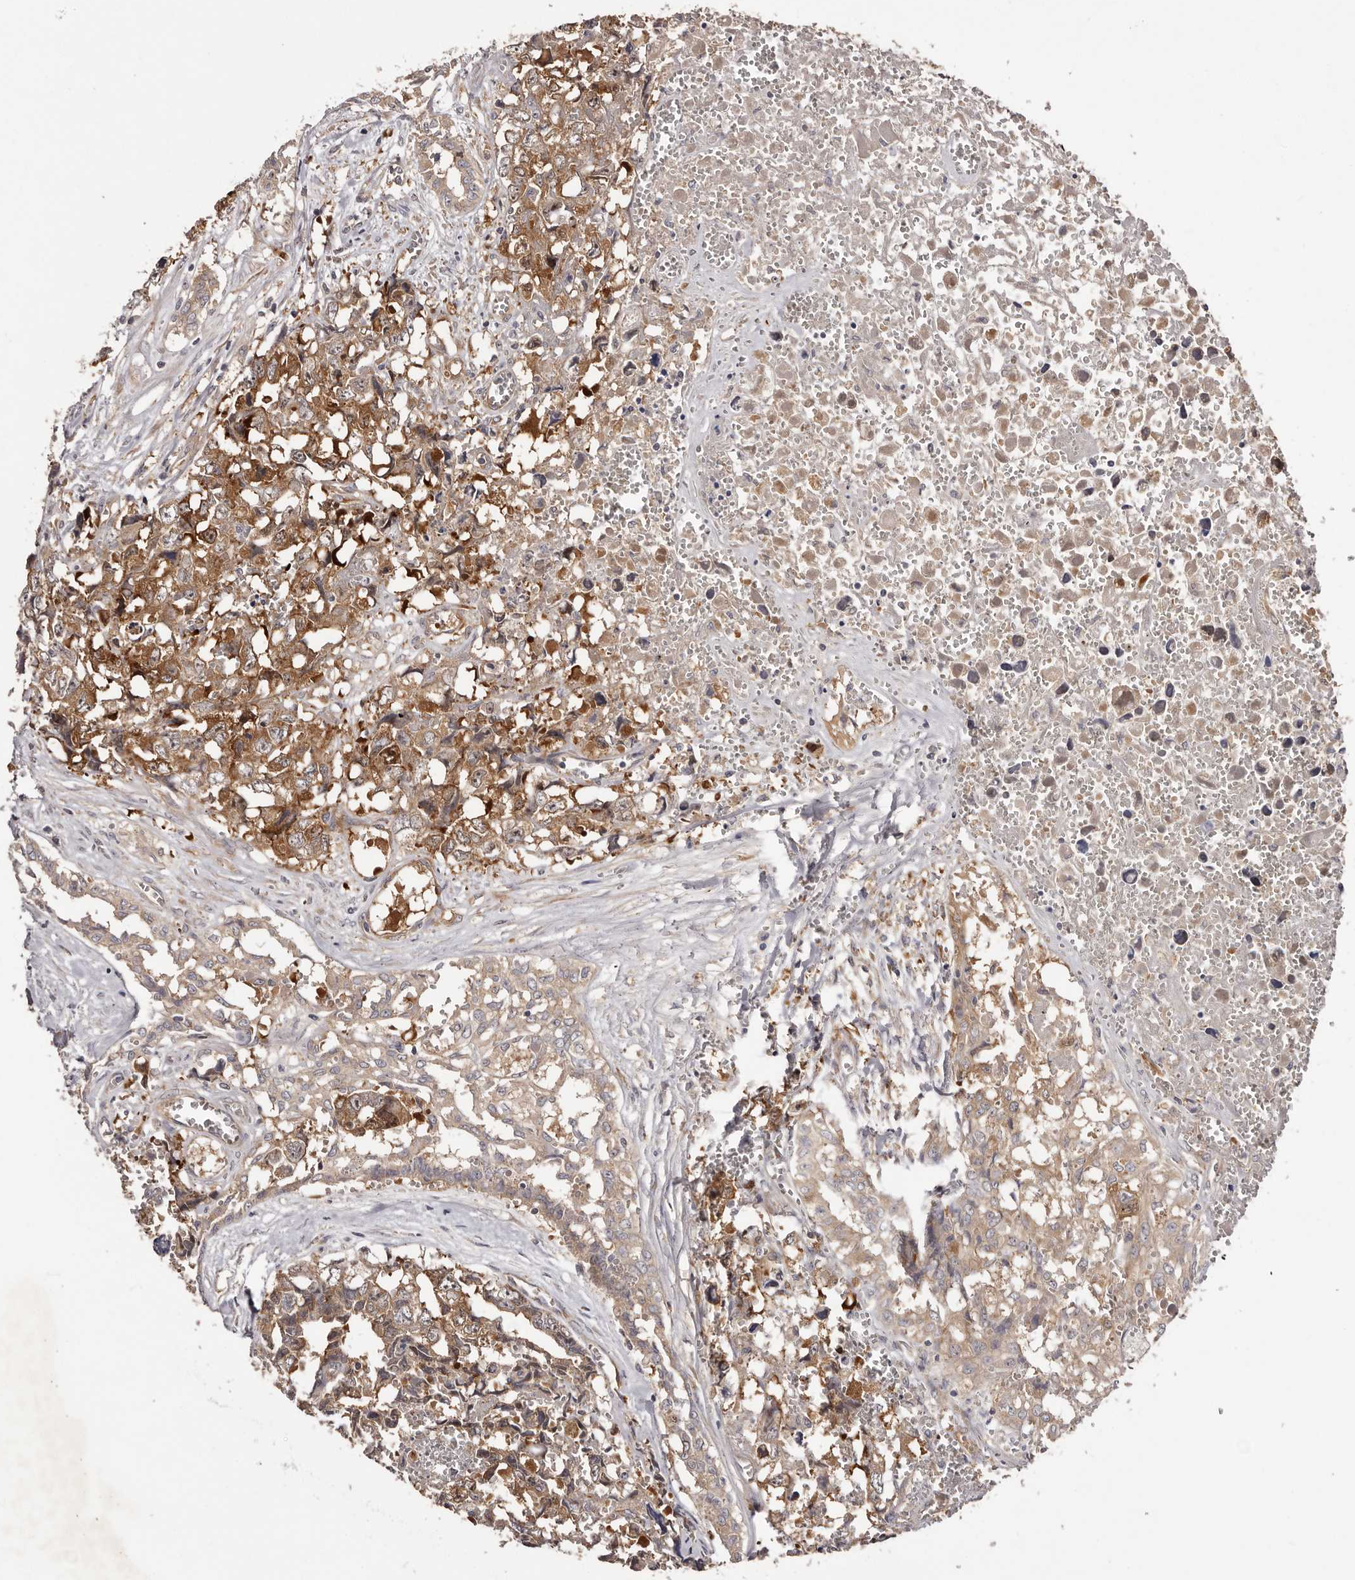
{"staining": {"intensity": "moderate", "quantity": ">75%", "location": "cytoplasmic/membranous"}, "tissue": "testis cancer", "cell_type": "Tumor cells", "image_type": "cancer", "snomed": [{"axis": "morphology", "description": "Carcinoma, Embryonal, NOS"}, {"axis": "topography", "description": "Testis"}], "caption": "Immunohistochemistry image of neoplastic tissue: human embryonal carcinoma (testis) stained using IHC exhibits medium levels of moderate protein expression localized specifically in the cytoplasmic/membranous of tumor cells, appearing as a cytoplasmic/membranous brown color.", "gene": "LTV1", "patient": {"sex": "male", "age": 31}}